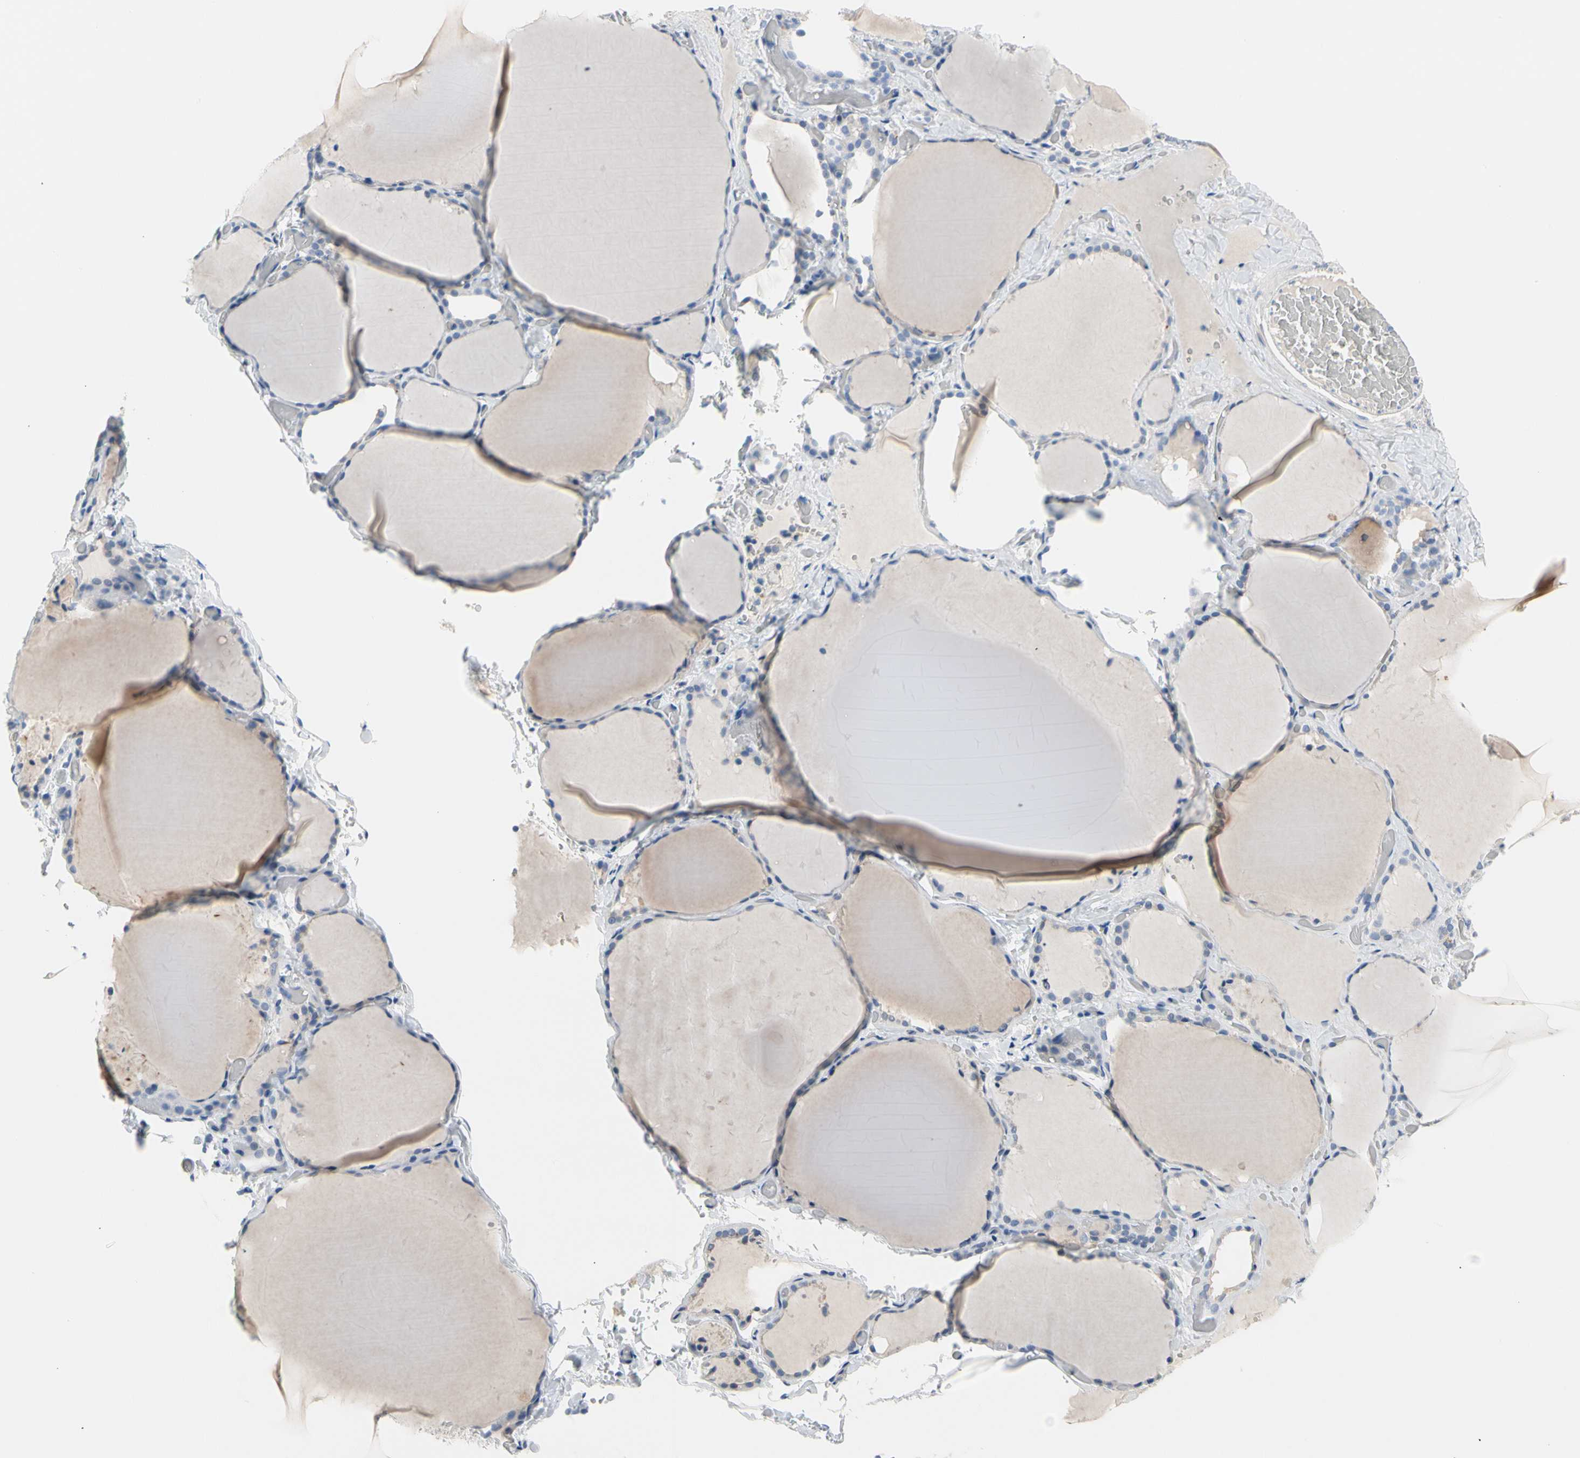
{"staining": {"intensity": "negative", "quantity": "none", "location": "none"}, "tissue": "thyroid gland", "cell_type": "Glandular cells", "image_type": "normal", "snomed": [{"axis": "morphology", "description": "Normal tissue, NOS"}, {"axis": "topography", "description": "Thyroid gland"}], "caption": "DAB immunohistochemical staining of normal thyroid gland displays no significant staining in glandular cells. Nuclei are stained in blue.", "gene": "MARK1", "patient": {"sex": "female", "age": 22}}